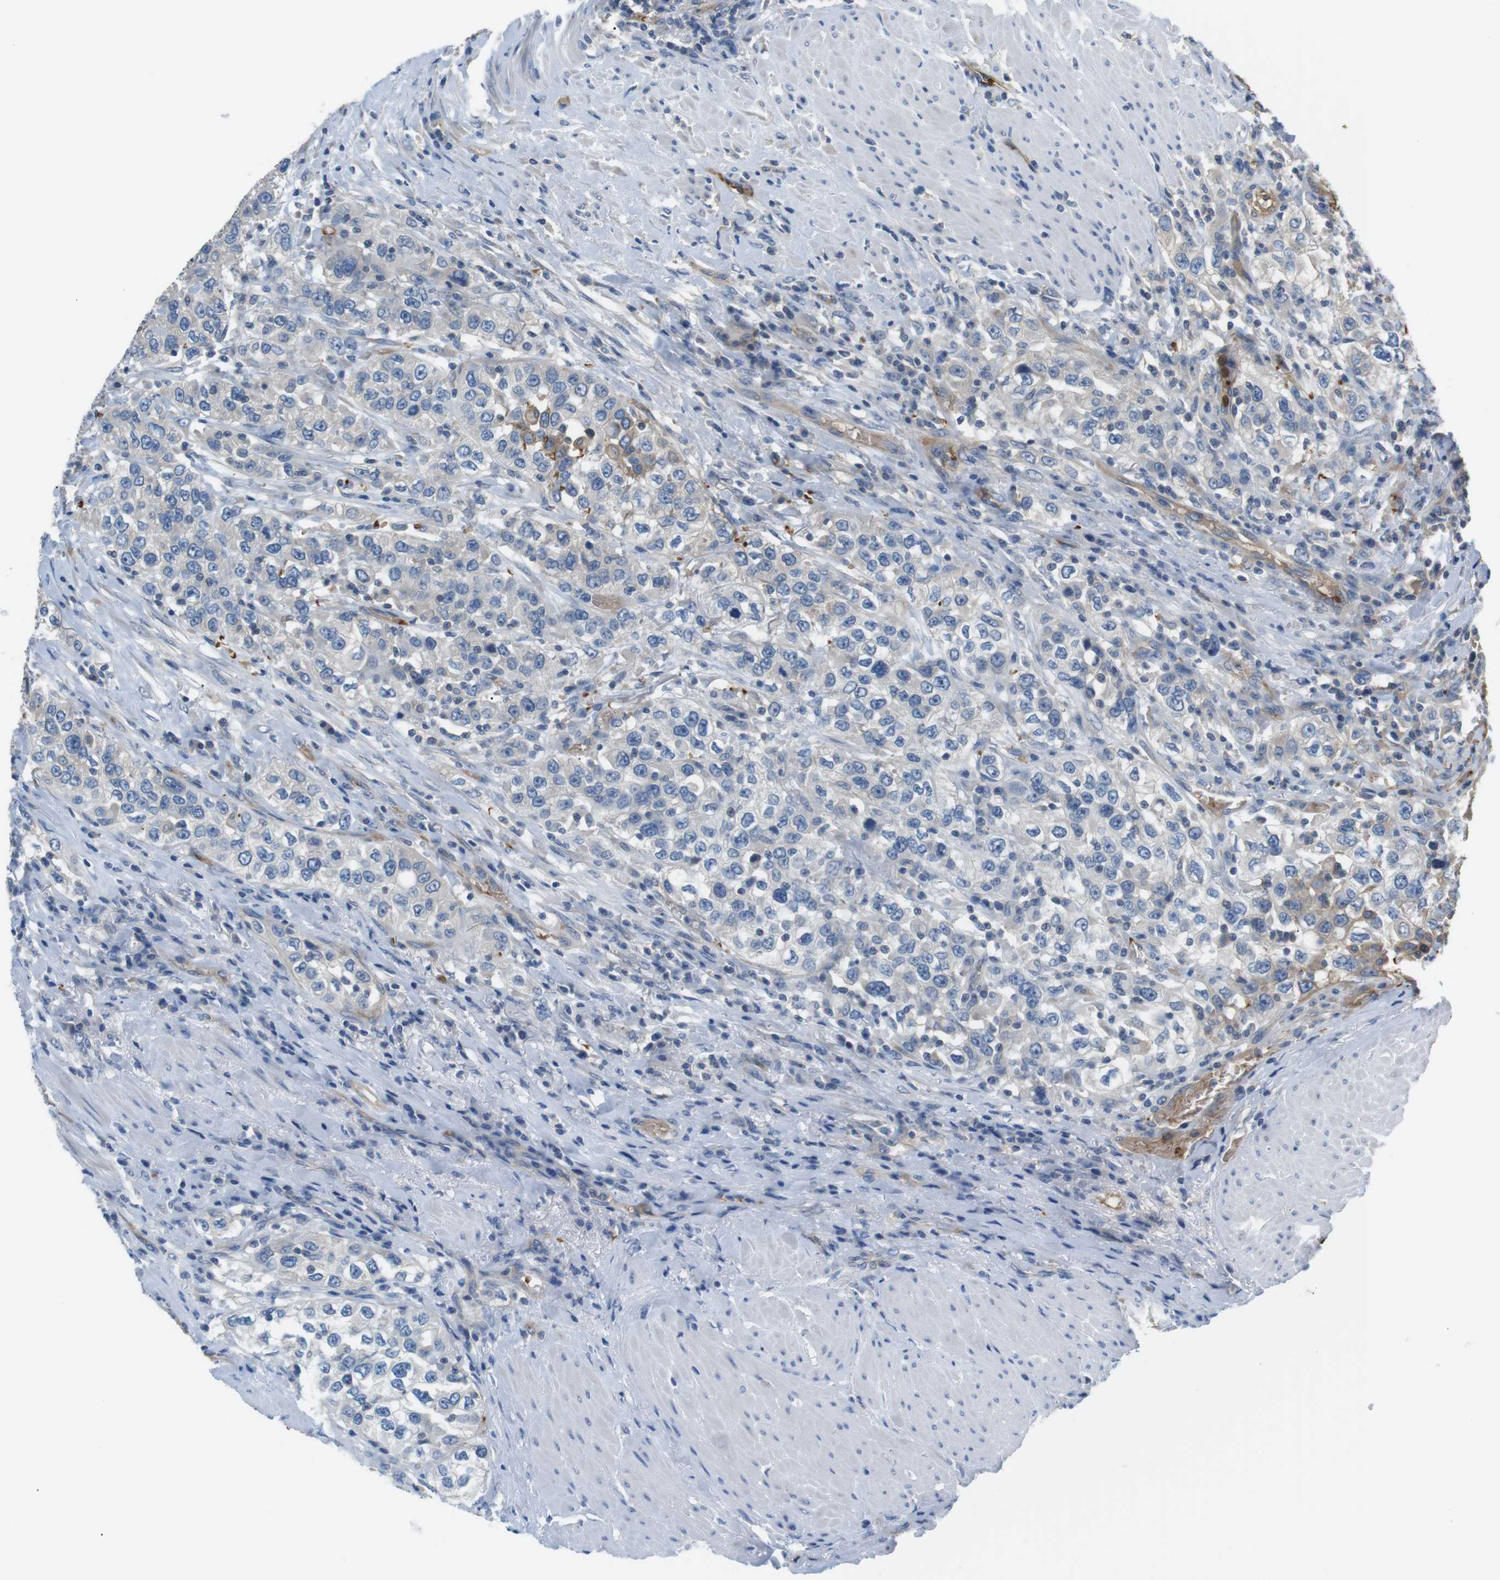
{"staining": {"intensity": "weak", "quantity": "<25%", "location": "cytoplasmic/membranous"}, "tissue": "urothelial cancer", "cell_type": "Tumor cells", "image_type": "cancer", "snomed": [{"axis": "morphology", "description": "Urothelial carcinoma, High grade"}, {"axis": "topography", "description": "Urinary bladder"}], "caption": "An IHC photomicrograph of high-grade urothelial carcinoma is shown. There is no staining in tumor cells of high-grade urothelial carcinoma.", "gene": "ADCY10", "patient": {"sex": "female", "age": 80}}